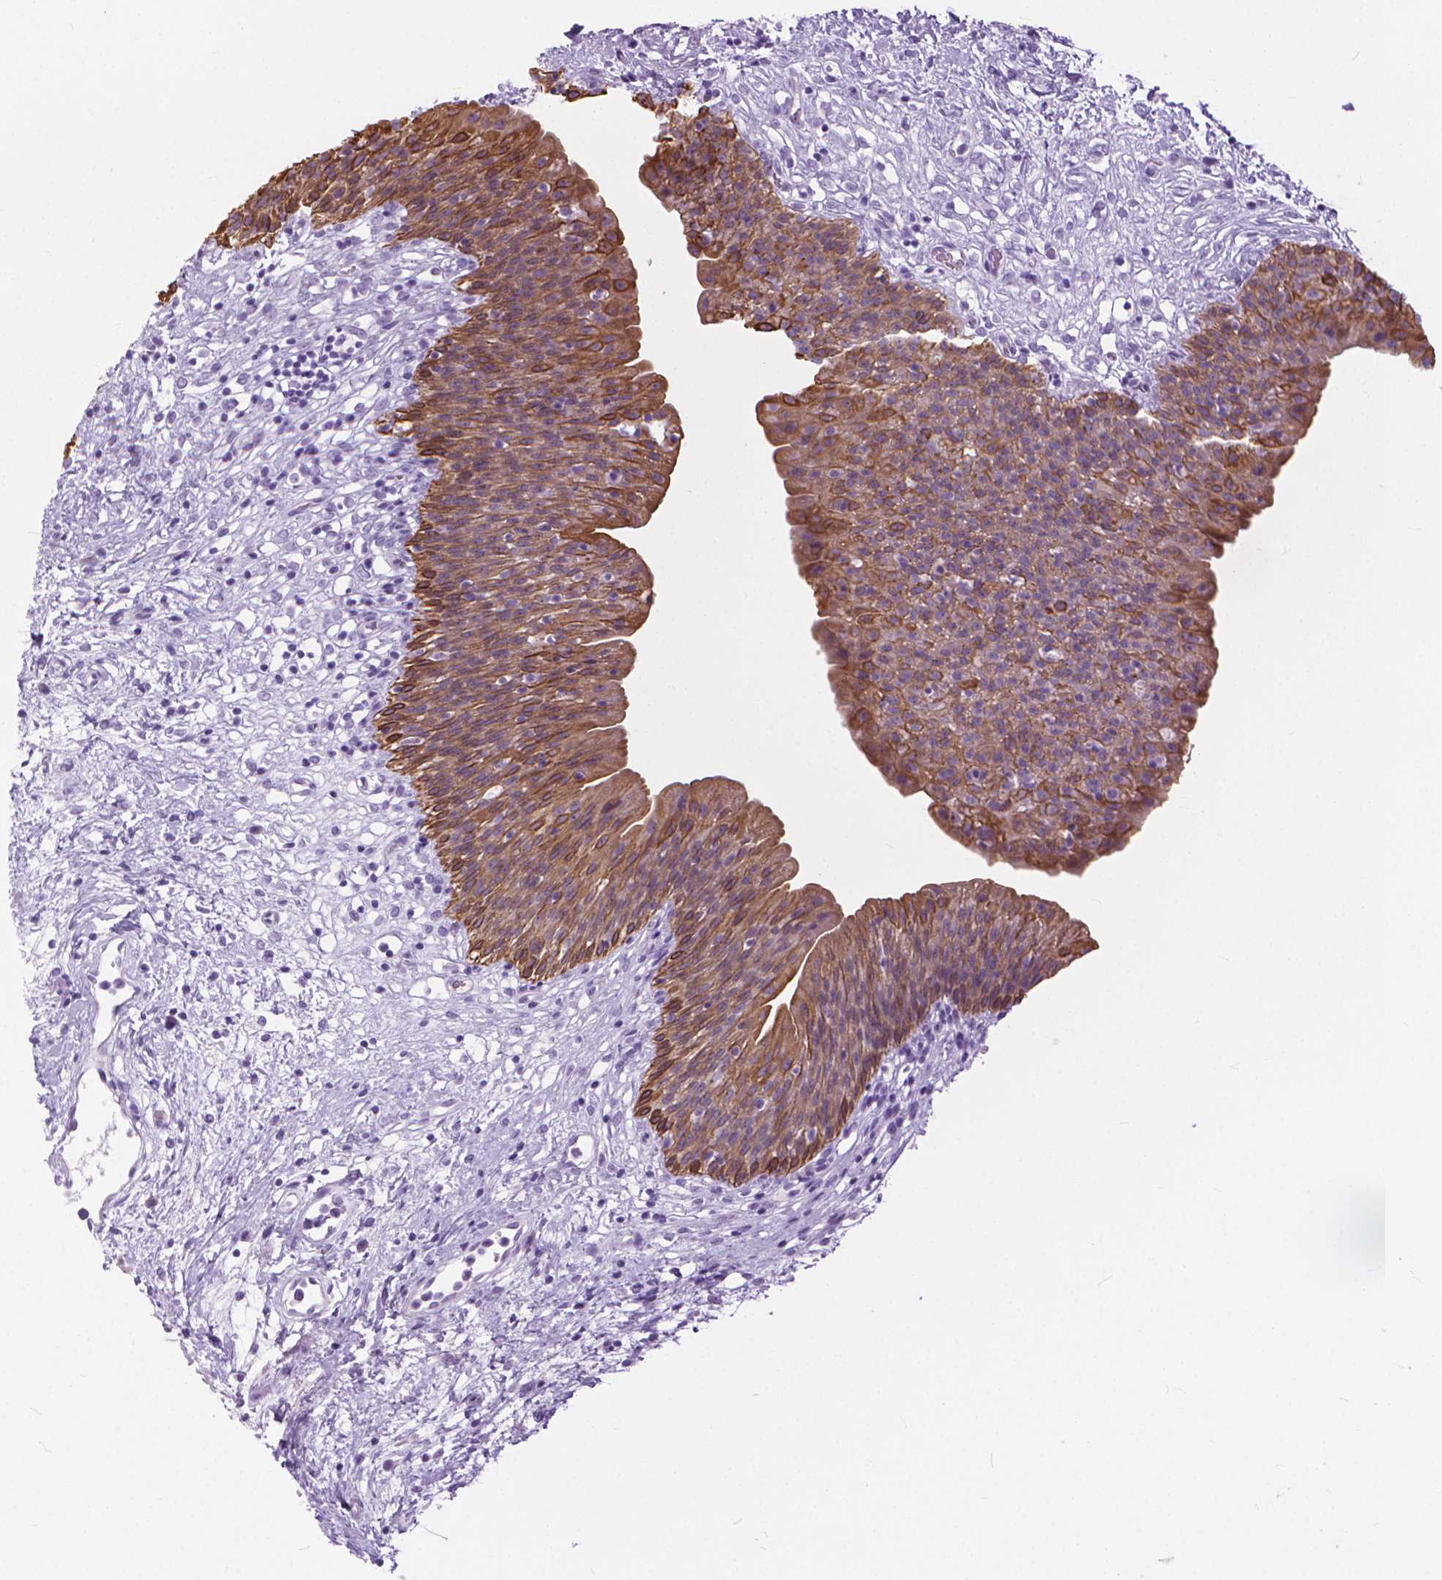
{"staining": {"intensity": "strong", "quantity": ">75%", "location": "cytoplasmic/membranous"}, "tissue": "urinary bladder", "cell_type": "Urothelial cells", "image_type": "normal", "snomed": [{"axis": "morphology", "description": "Normal tissue, NOS"}, {"axis": "topography", "description": "Urinary bladder"}], "caption": "IHC (DAB) staining of benign human urinary bladder shows strong cytoplasmic/membranous protein expression in approximately >75% of urothelial cells.", "gene": "HTR2B", "patient": {"sex": "male", "age": 76}}